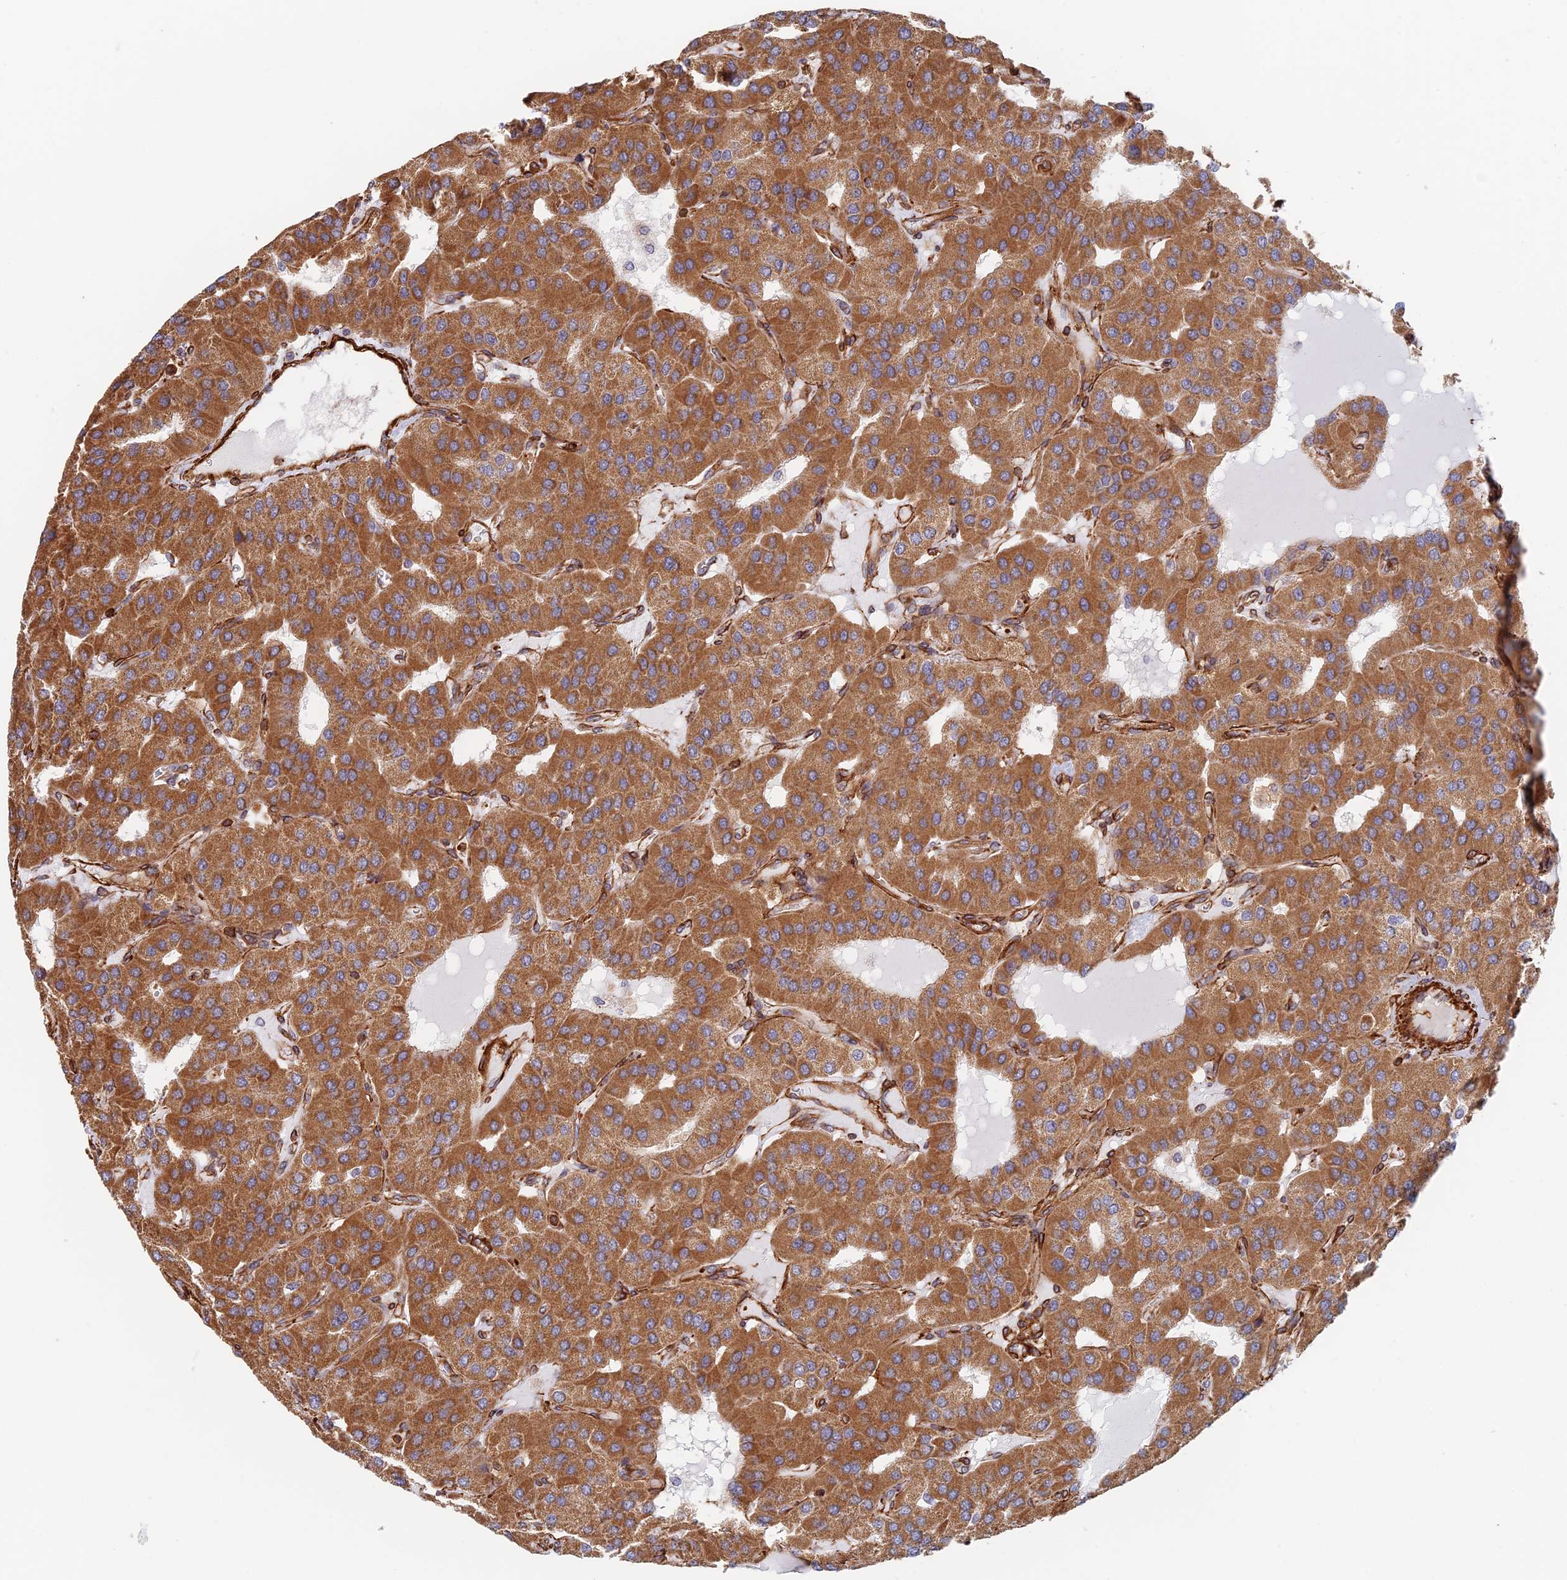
{"staining": {"intensity": "strong", "quantity": ">75%", "location": "cytoplasmic/membranous"}, "tissue": "parathyroid gland", "cell_type": "Glandular cells", "image_type": "normal", "snomed": [{"axis": "morphology", "description": "Normal tissue, NOS"}, {"axis": "morphology", "description": "Adenoma, NOS"}, {"axis": "topography", "description": "Parathyroid gland"}], "caption": "This micrograph demonstrates IHC staining of normal human parathyroid gland, with high strong cytoplasmic/membranous expression in approximately >75% of glandular cells.", "gene": "PAK4", "patient": {"sex": "female", "age": 86}}